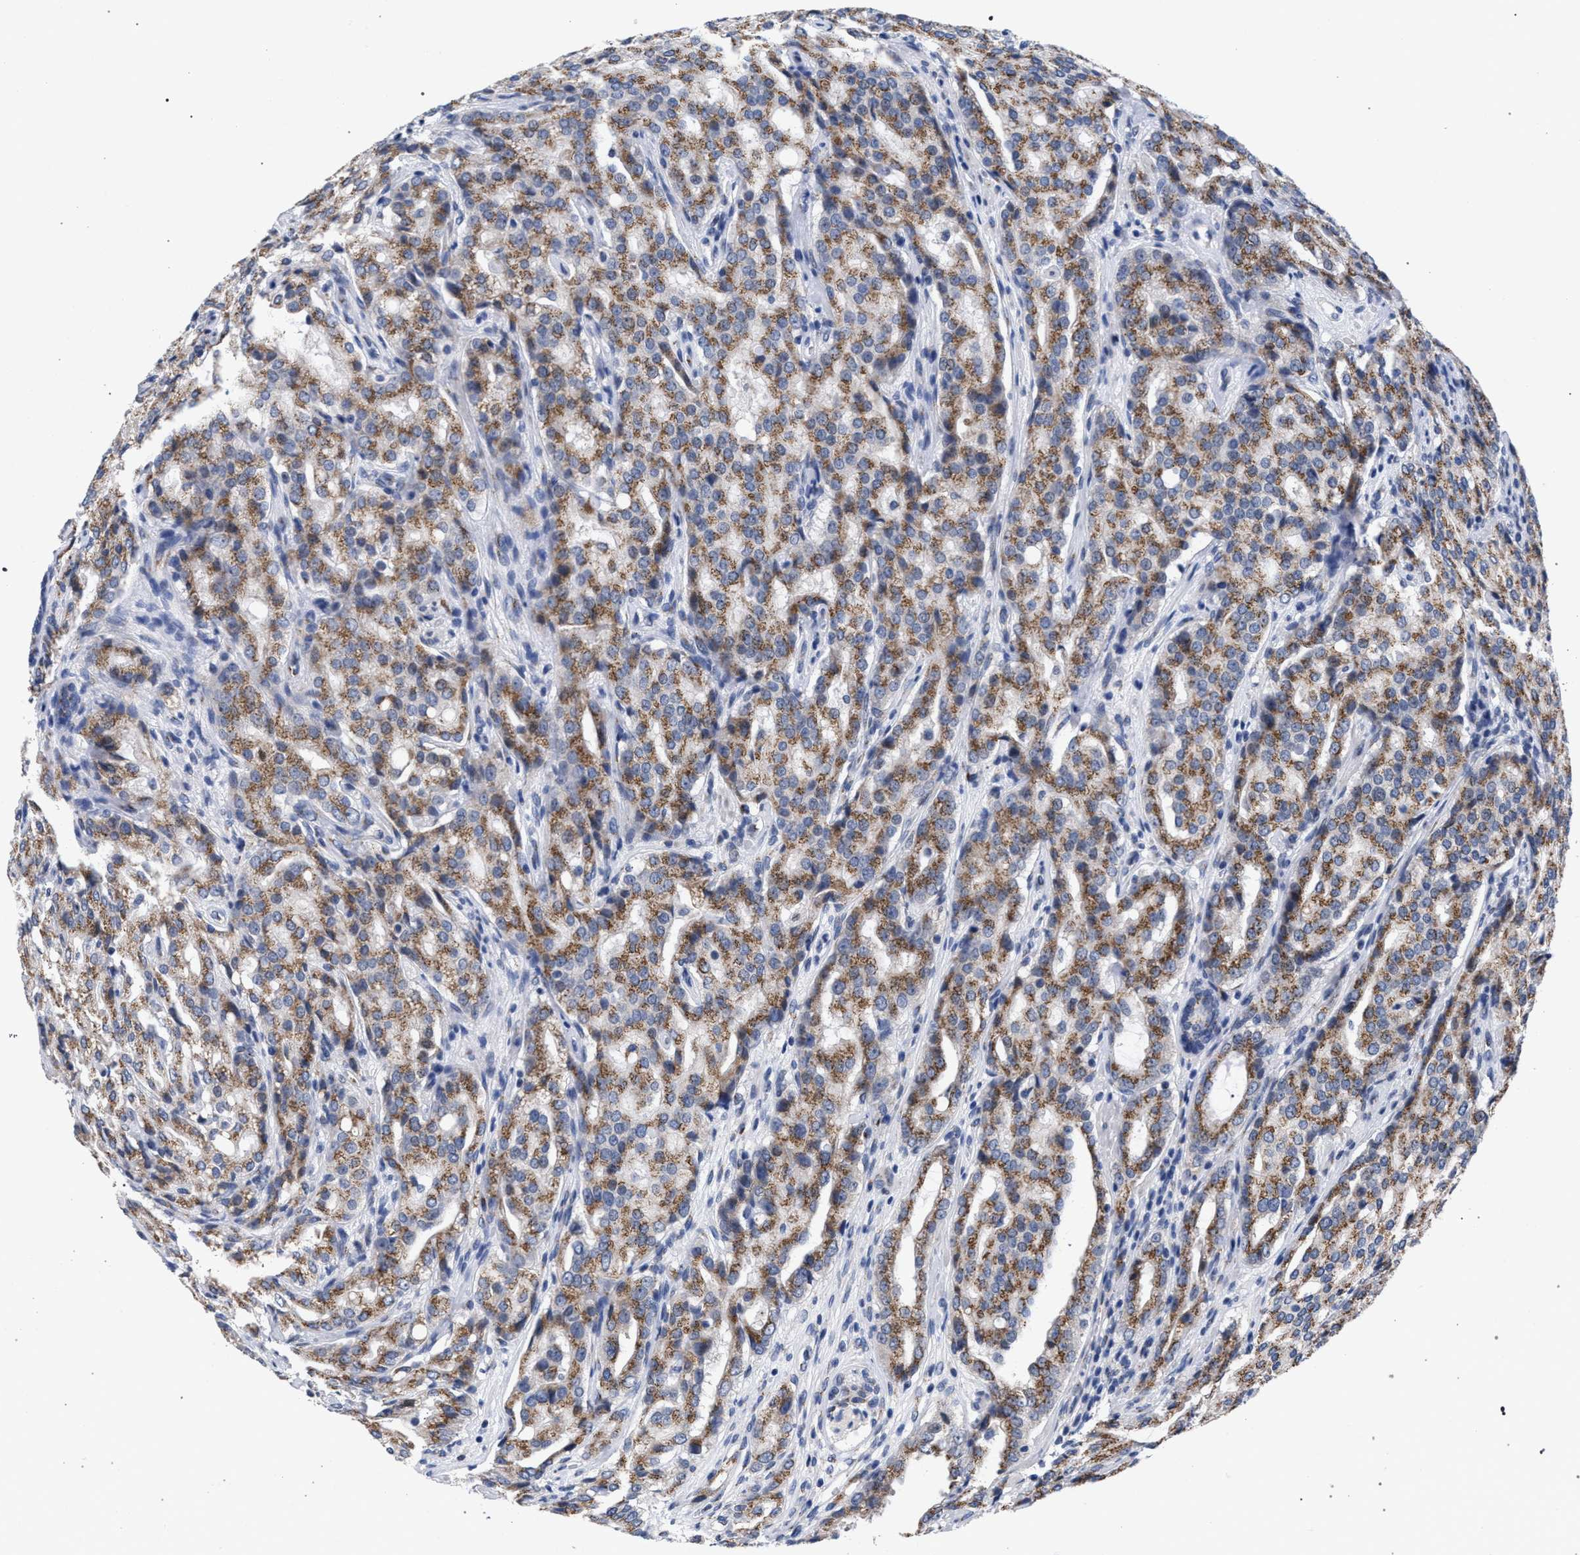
{"staining": {"intensity": "moderate", "quantity": ">75%", "location": "cytoplasmic/membranous"}, "tissue": "prostate cancer", "cell_type": "Tumor cells", "image_type": "cancer", "snomed": [{"axis": "morphology", "description": "Adenocarcinoma, High grade"}, {"axis": "topography", "description": "Prostate"}], "caption": "Prostate adenocarcinoma (high-grade) stained with a protein marker exhibits moderate staining in tumor cells.", "gene": "GOLGA2", "patient": {"sex": "male", "age": 72}}